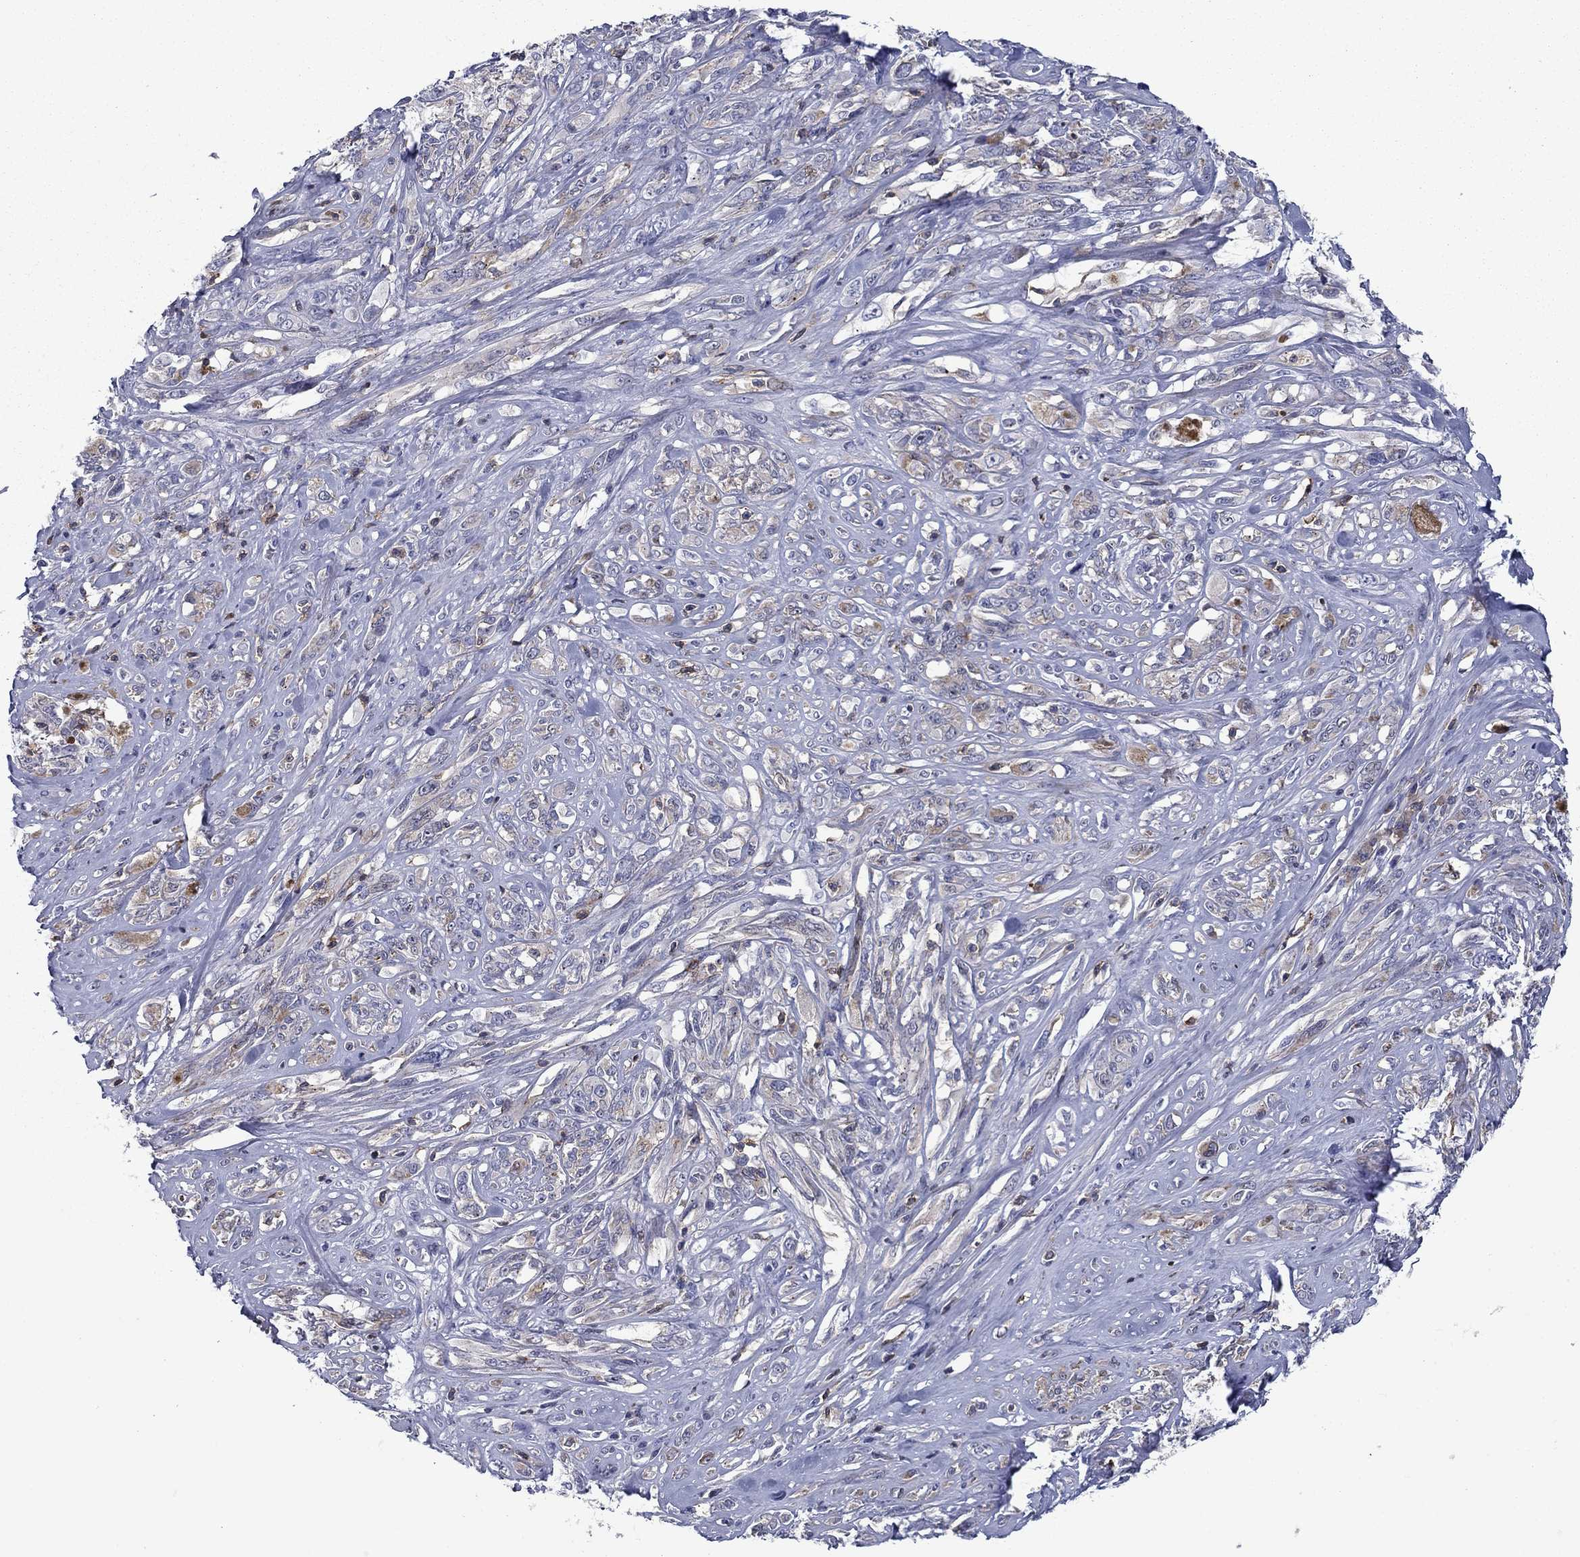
{"staining": {"intensity": "strong", "quantity": "<25%", "location": "cytoplasmic/membranous"}, "tissue": "melanoma", "cell_type": "Tumor cells", "image_type": "cancer", "snomed": [{"axis": "morphology", "description": "Malignant melanoma, NOS"}, {"axis": "topography", "description": "Skin"}], "caption": "Malignant melanoma stained for a protein (brown) reveals strong cytoplasmic/membranous positive positivity in approximately <25% of tumor cells.", "gene": "SIT1", "patient": {"sex": "female", "age": 91}}